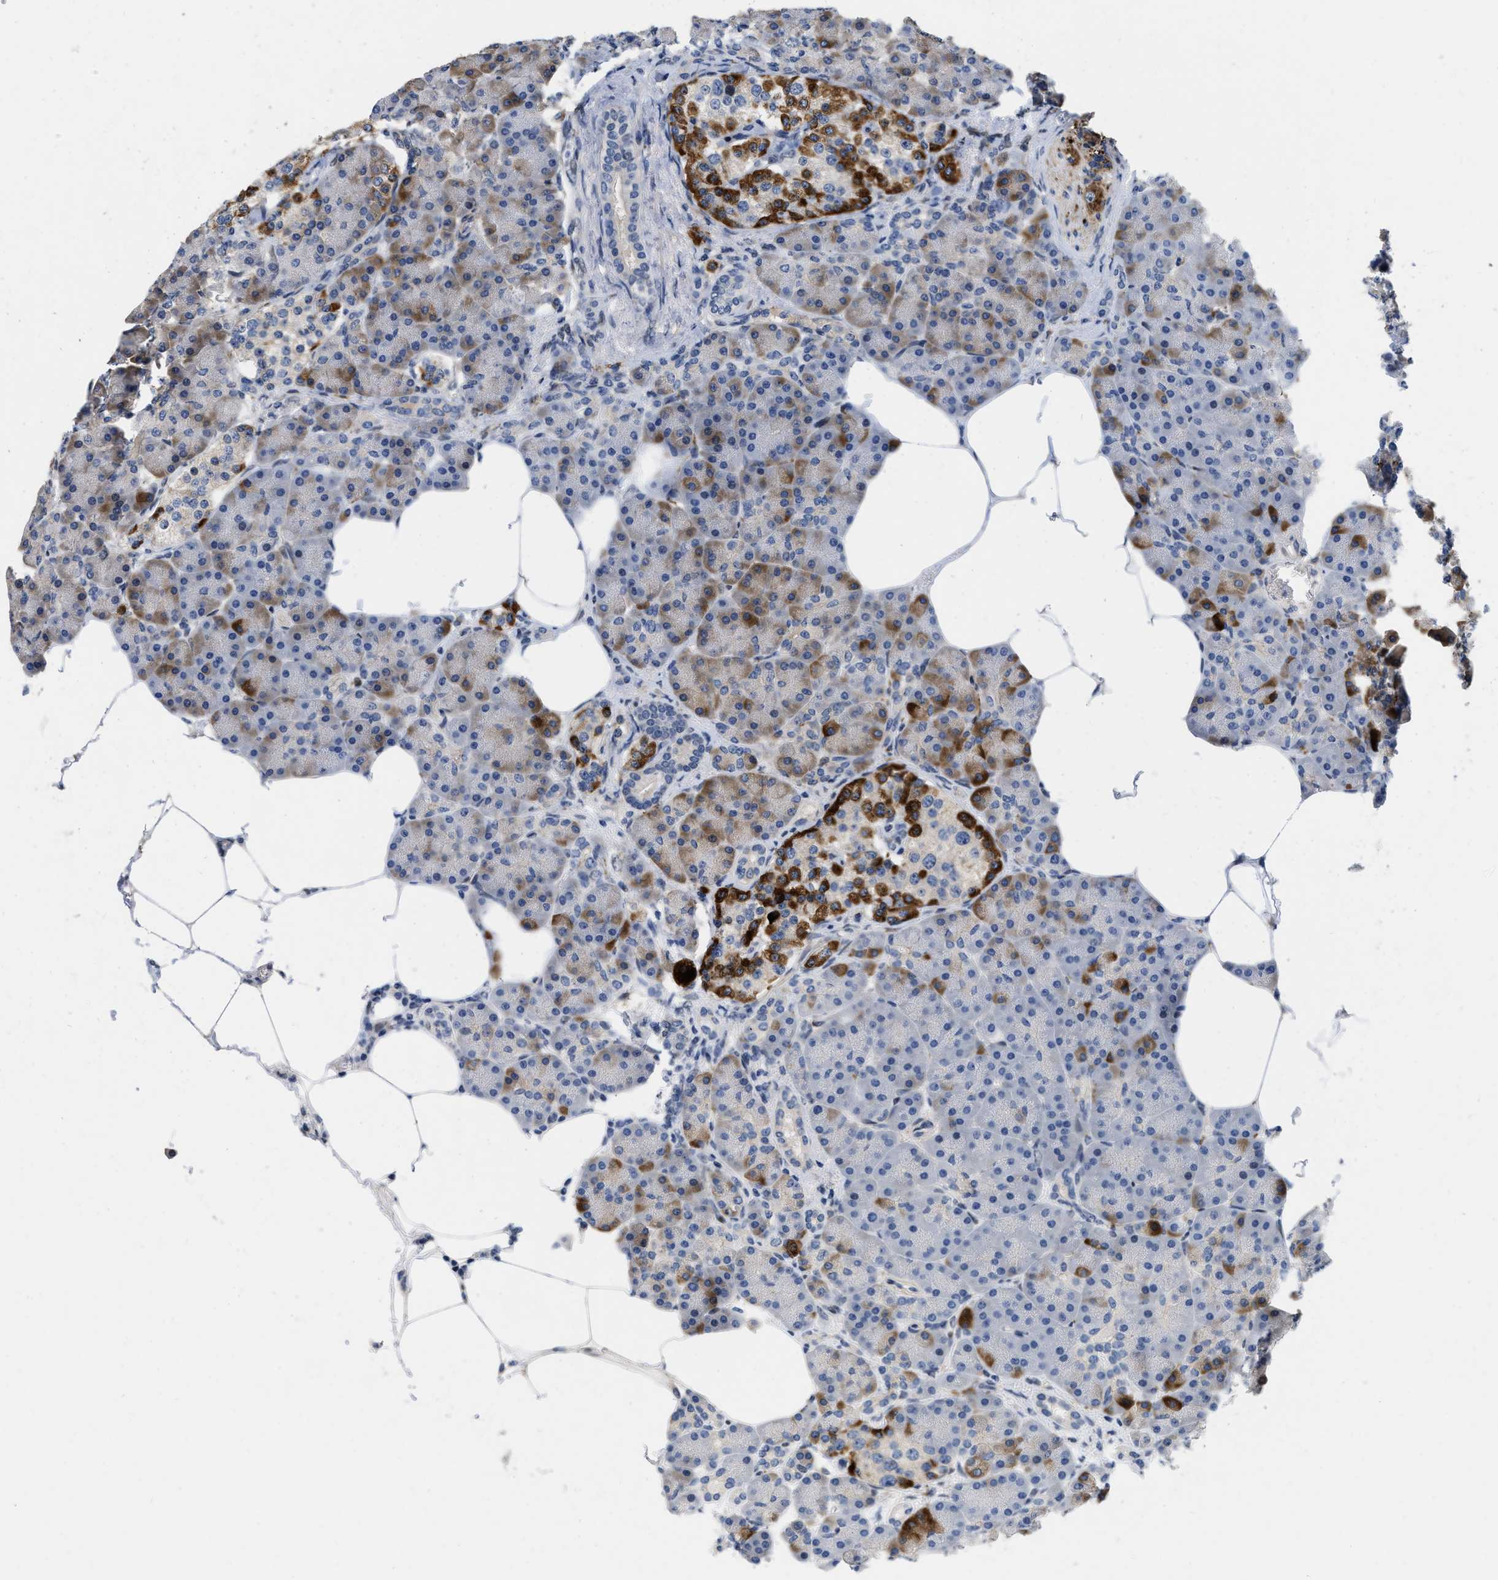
{"staining": {"intensity": "moderate", "quantity": "<25%", "location": "cytoplasmic/membranous"}, "tissue": "pancreas", "cell_type": "Exocrine glandular cells", "image_type": "normal", "snomed": [{"axis": "morphology", "description": "Normal tissue, NOS"}, {"axis": "topography", "description": "Pancreas"}], "caption": "An immunohistochemistry image of normal tissue is shown. Protein staining in brown shows moderate cytoplasmic/membranous positivity in pancreas within exocrine glandular cells.", "gene": "VIP", "patient": {"sex": "female", "age": 70}}